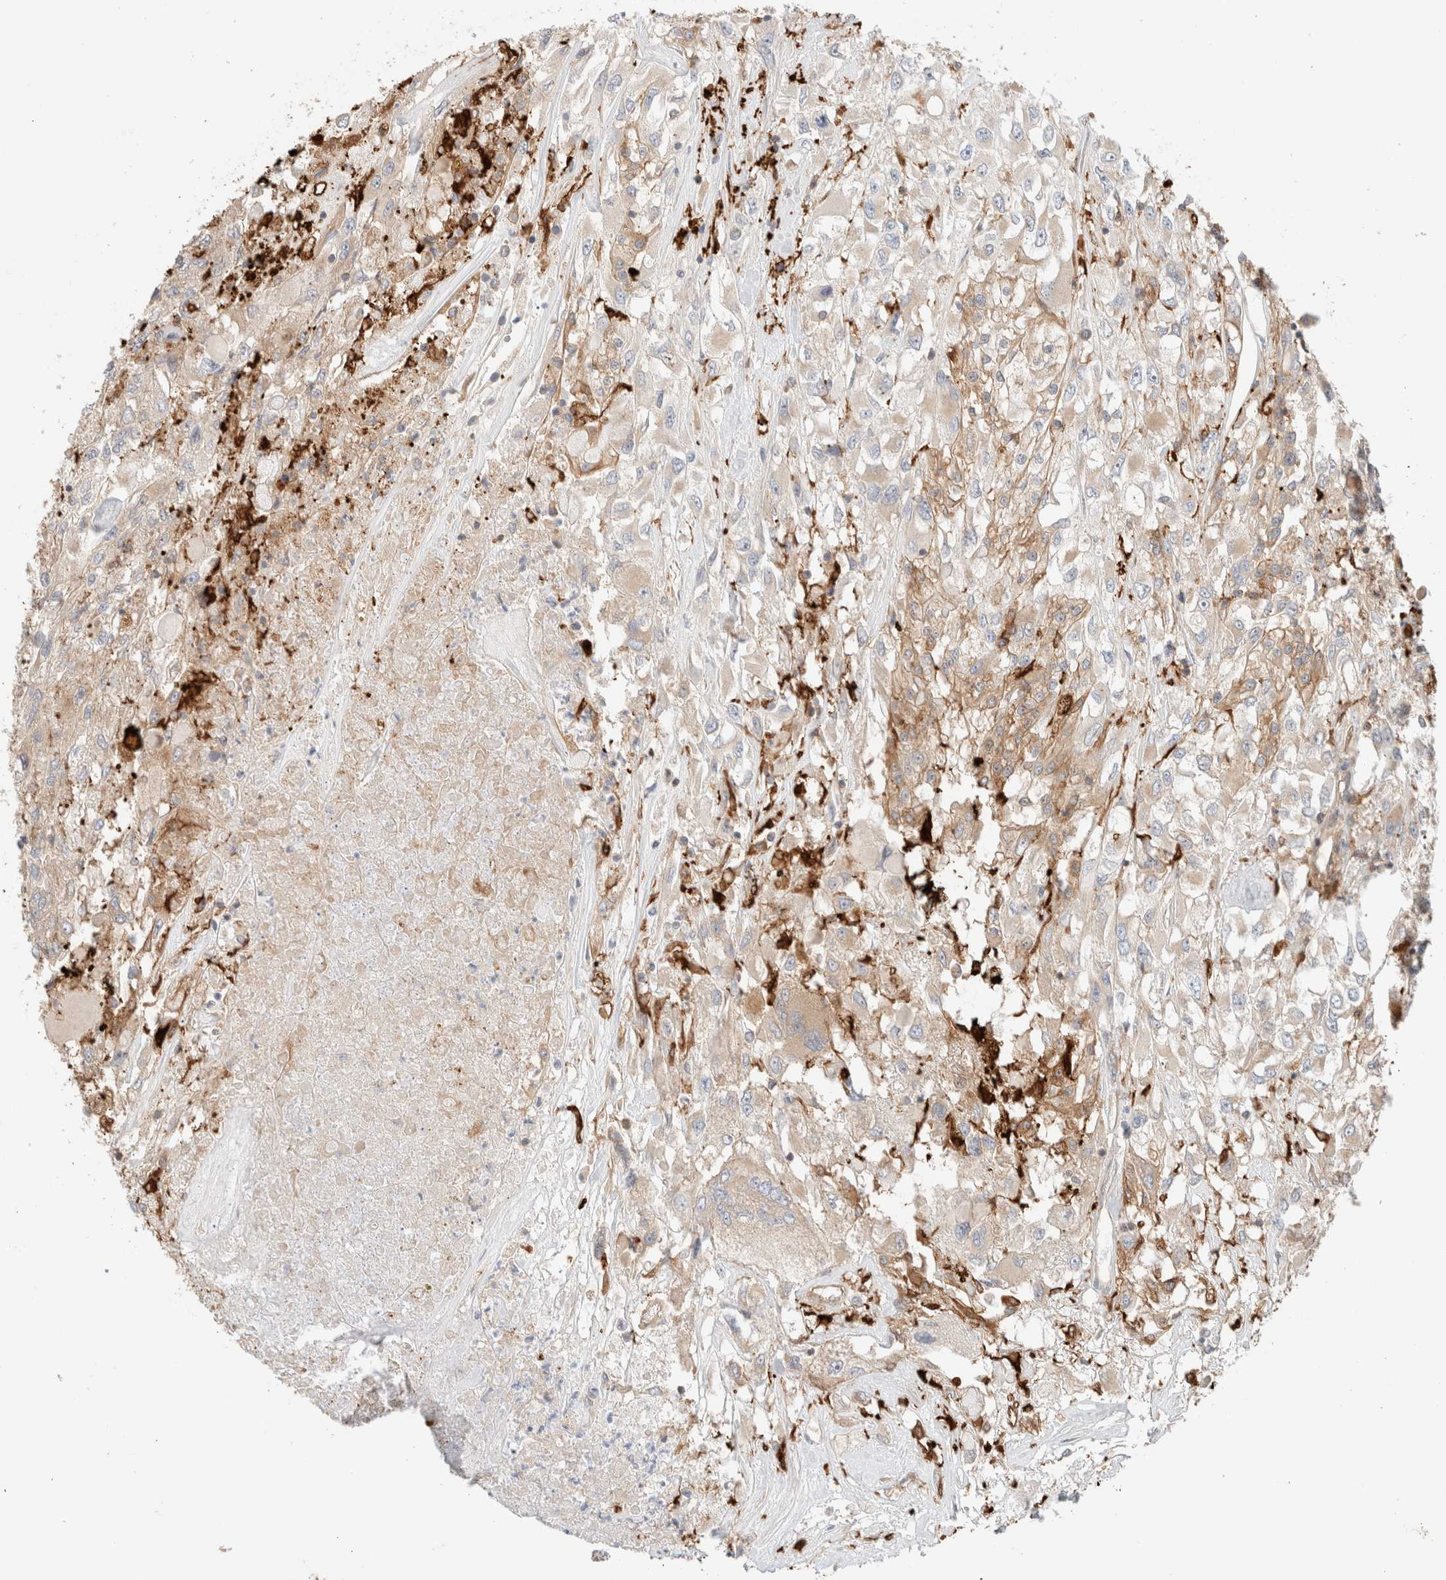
{"staining": {"intensity": "moderate", "quantity": "25%-75%", "location": "cytoplasmic/membranous"}, "tissue": "renal cancer", "cell_type": "Tumor cells", "image_type": "cancer", "snomed": [{"axis": "morphology", "description": "Adenocarcinoma, NOS"}, {"axis": "topography", "description": "Kidney"}], "caption": "Renal adenocarcinoma stained with immunohistochemistry (IHC) demonstrates moderate cytoplasmic/membranous expression in about 25%-75% of tumor cells.", "gene": "MRM3", "patient": {"sex": "female", "age": 52}}